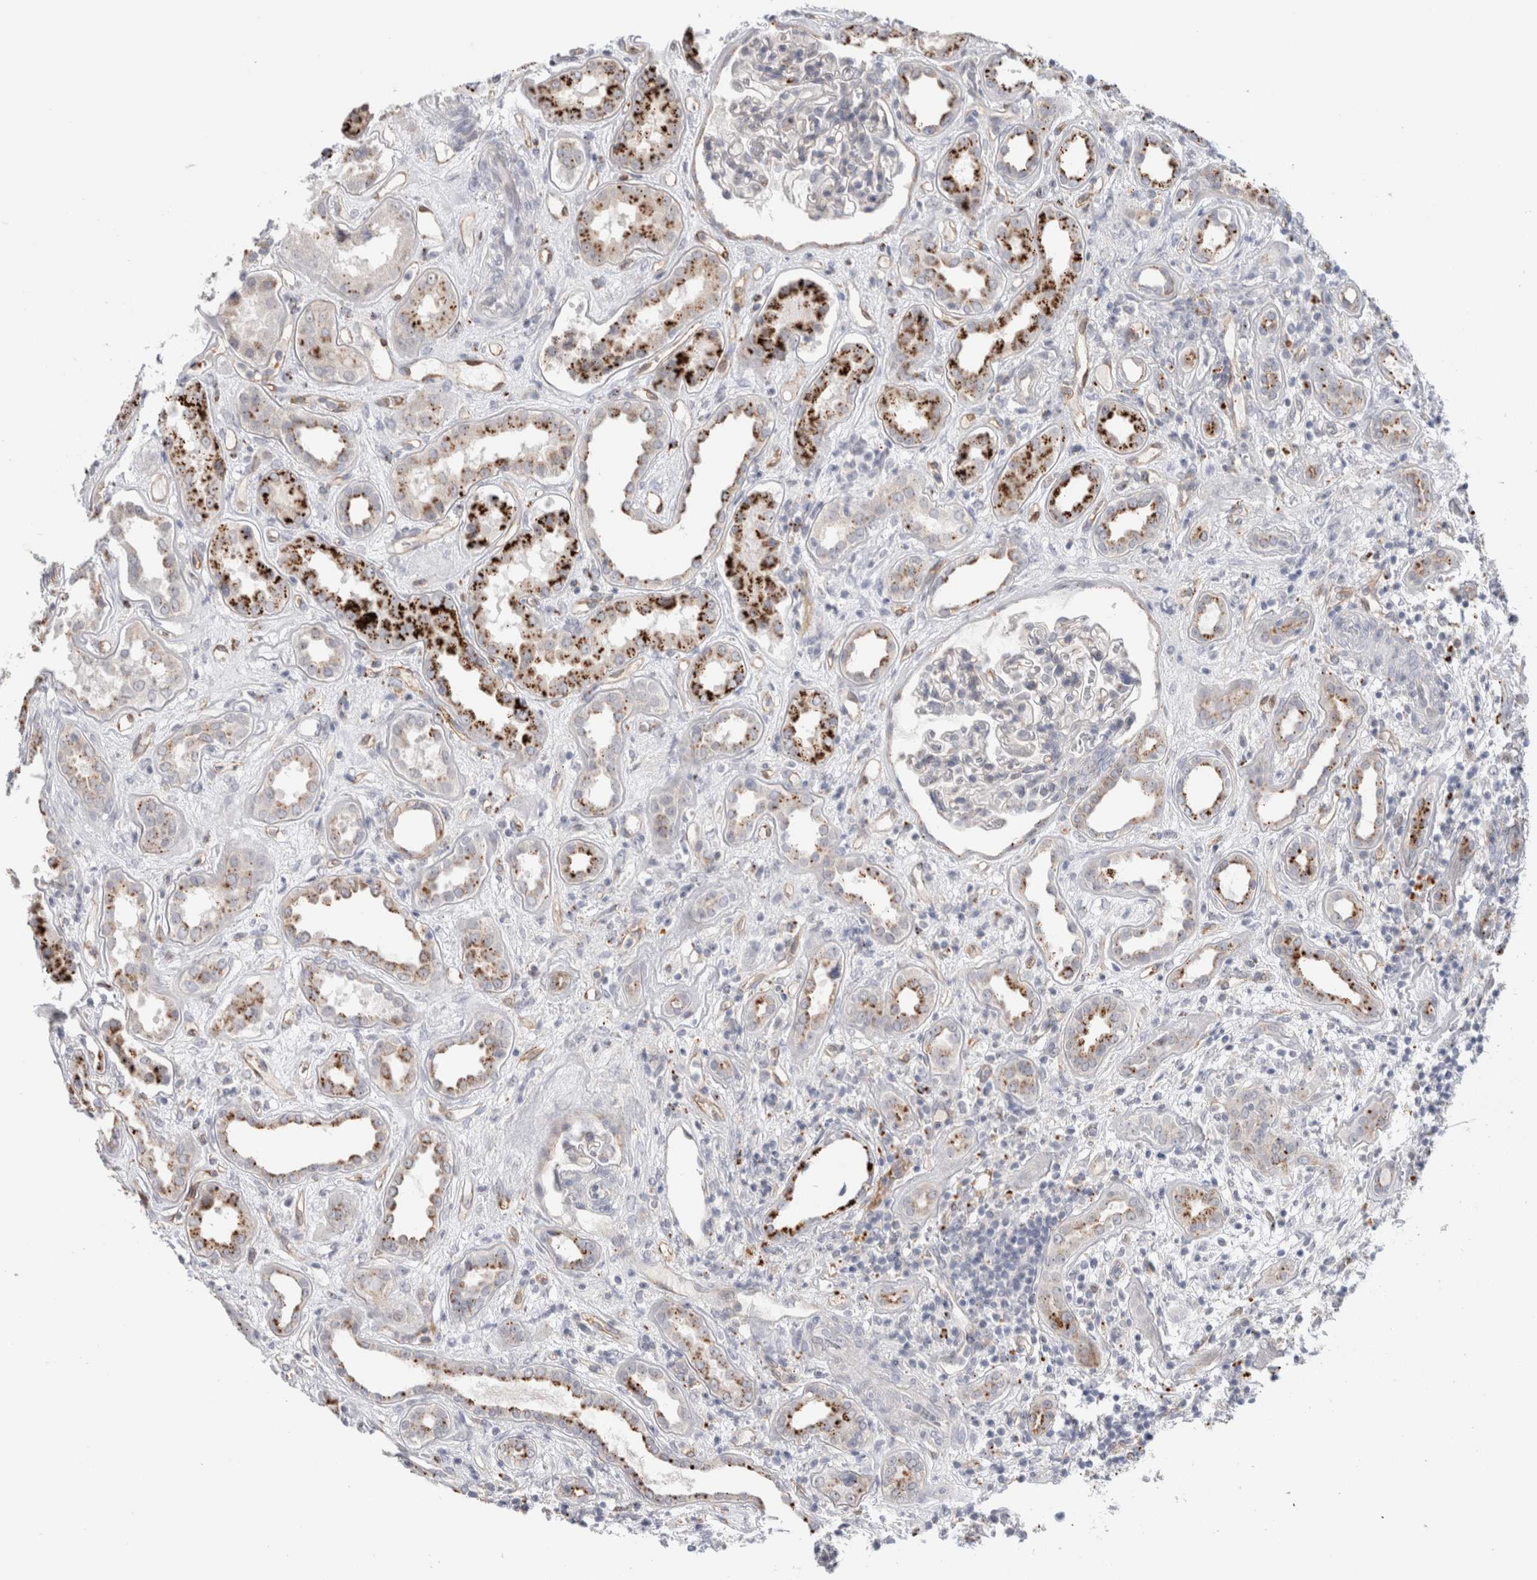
{"staining": {"intensity": "negative", "quantity": "none", "location": "none"}, "tissue": "kidney", "cell_type": "Cells in glomeruli", "image_type": "normal", "snomed": [{"axis": "morphology", "description": "Normal tissue, NOS"}, {"axis": "topography", "description": "Kidney"}], "caption": "Cells in glomeruli are negative for protein expression in normal human kidney. (IHC, brightfield microscopy, high magnification).", "gene": "ANKMY1", "patient": {"sex": "male", "age": 59}}